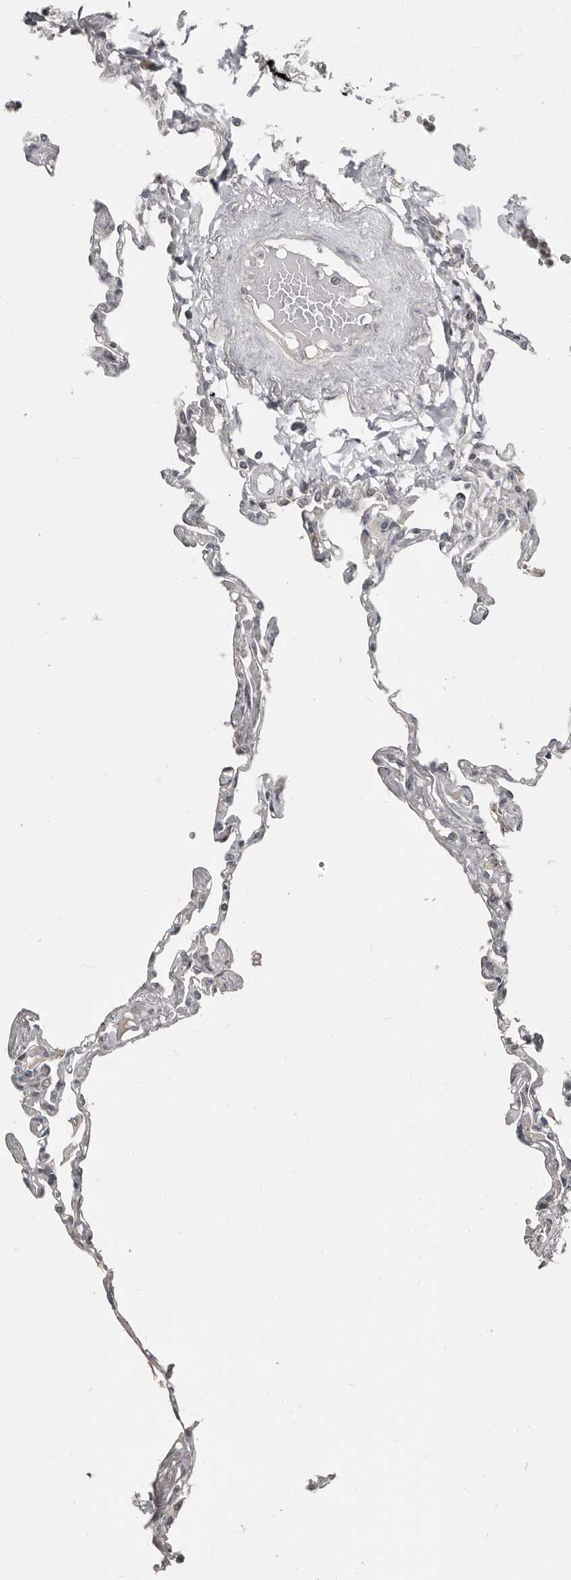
{"staining": {"intensity": "negative", "quantity": "none", "location": "none"}, "tissue": "lung", "cell_type": "Alveolar cells", "image_type": "normal", "snomed": [{"axis": "morphology", "description": "Normal tissue, NOS"}, {"axis": "topography", "description": "Lung"}], "caption": "This image is of benign lung stained with immunohistochemistry (IHC) to label a protein in brown with the nuclei are counter-stained blue. There is no staining in alveolar cells.", "gene": "APOL6", "patient": {"sex": "female", "age": 67}}